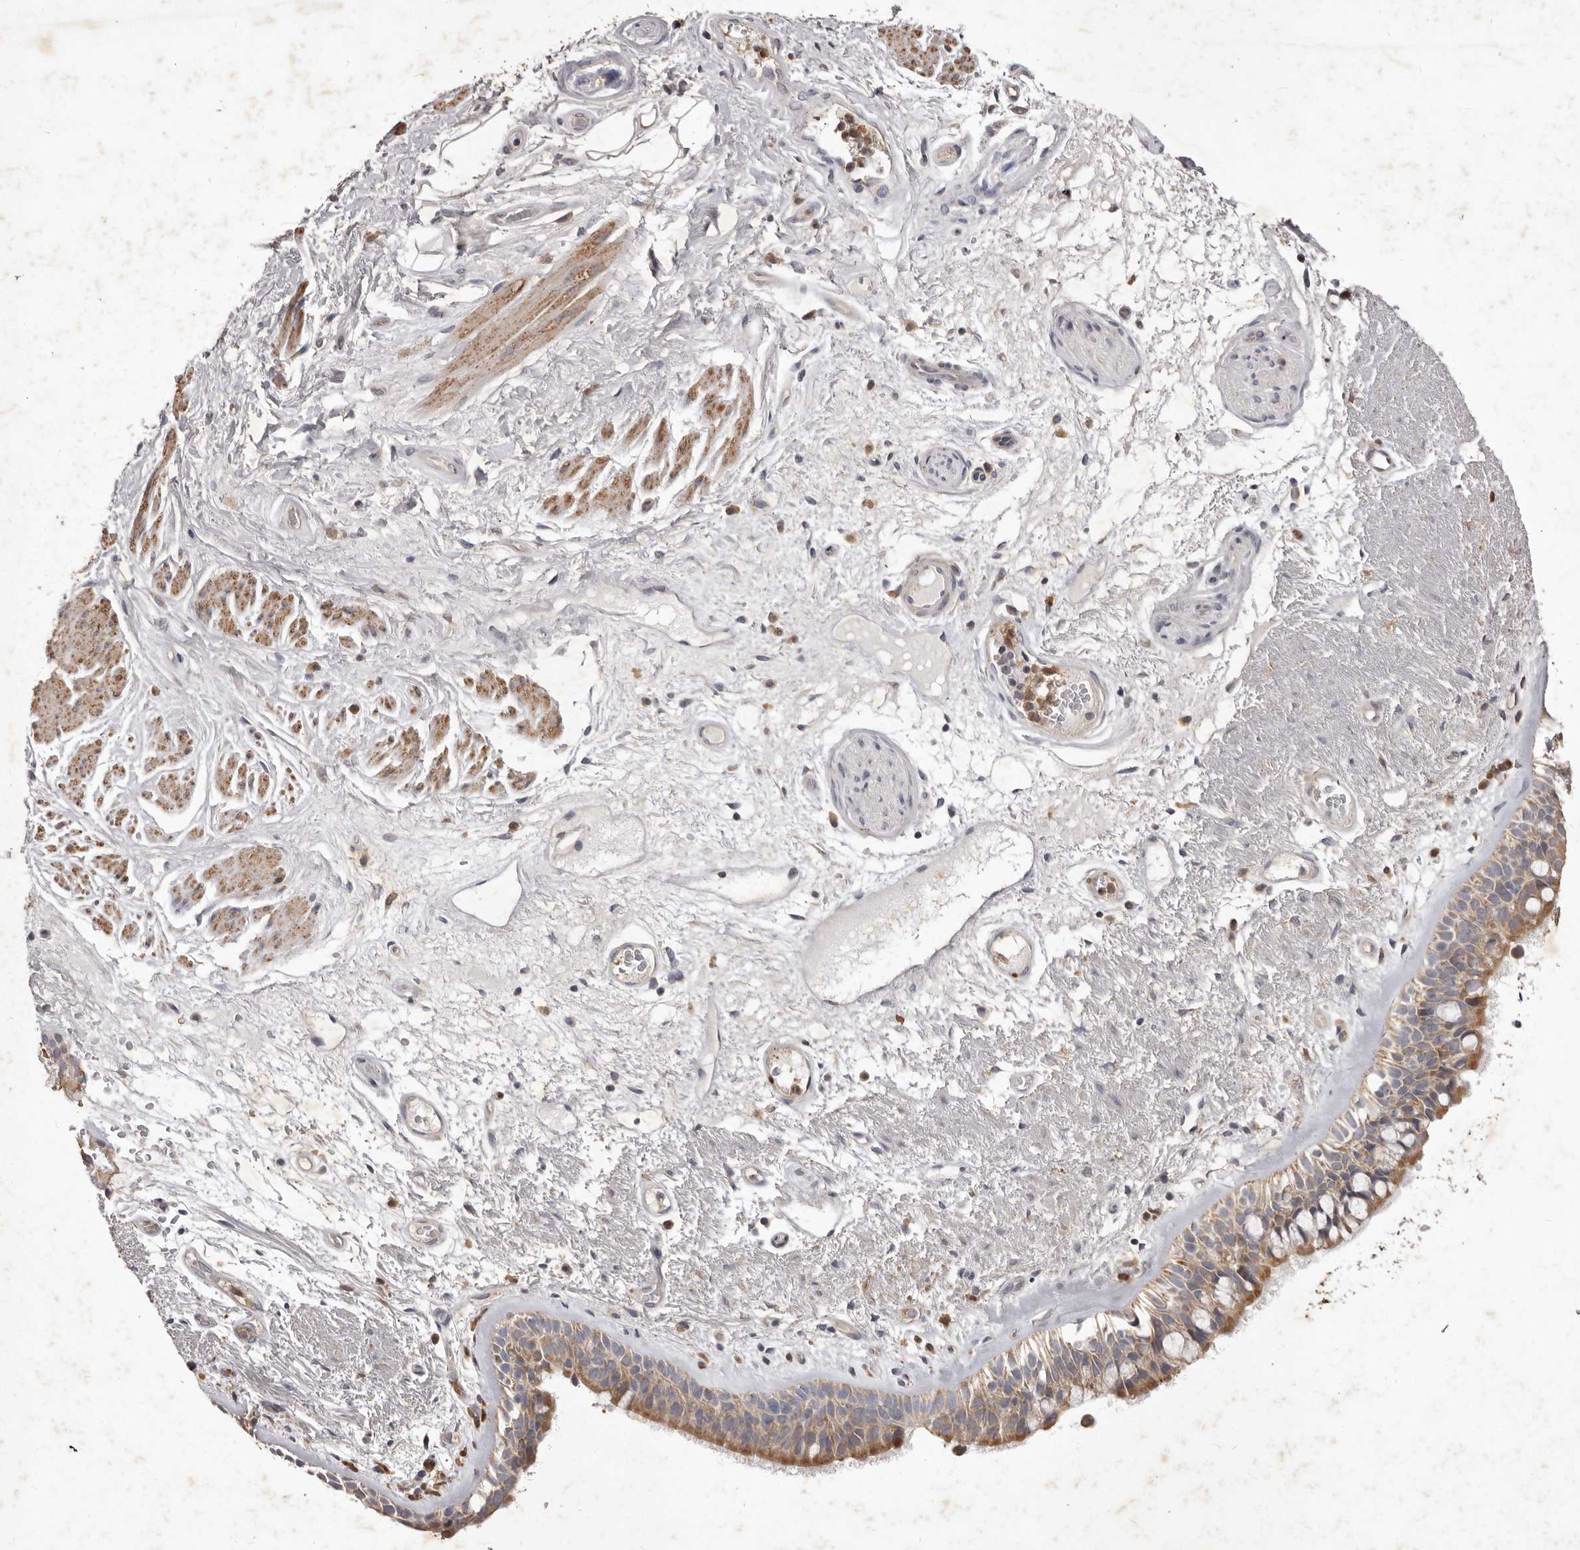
{"staining": {"intensity": "moderate", "quantity": ">75%", "location": "cytoplasmic/membranous"}, "tissue": "bronchus", "cell_type": "Respiratory epithelial cells", "image_type": "normal", "snomed": [{"axis": "morphology", "description": "Normal tissue, NOS"}, {"axis": "morphology", "description": "Squamous cell carcinoma, NOS"}, {"axis": "topography", "description": "Lymph node"}, {"axis": "topography", "description": "Bronchus"}, {"axis": "topography", "description": "Lung"}], "caption": "DAB immunohistochemical staining of benign bronchus demonstrates moderate cytoplasmic/membranous protein positivity in about >75% of respiratory epithelial cells.", "gene": "CXCL14", "patient": {"sex": "male", "age": 66}}